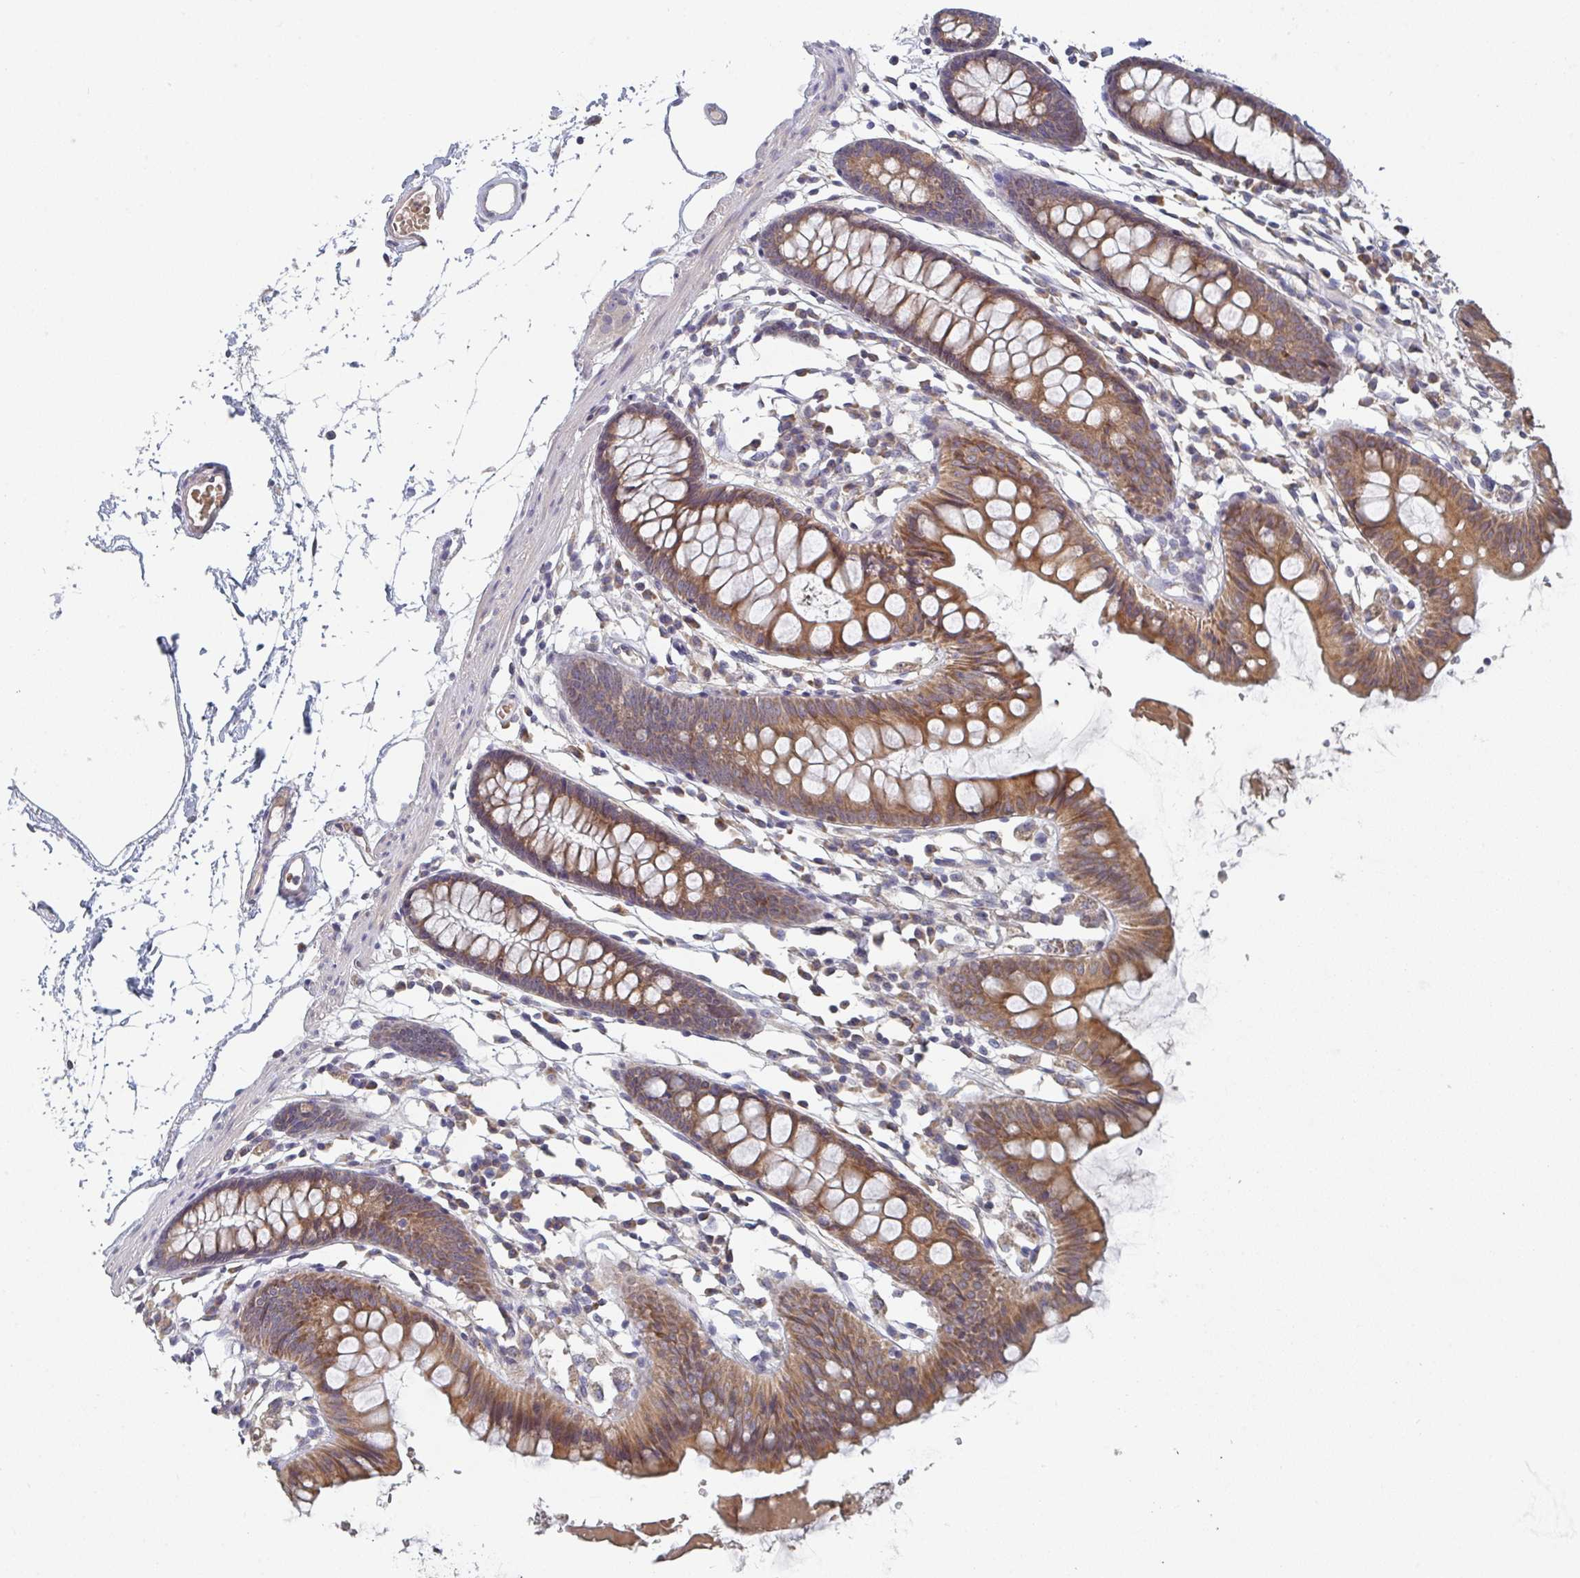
{"staining": {"intensity": "weak", "quantity": ">75%", "location": "cytoplasmic/membranous,nuclear"}, "tissue": "colon", "cell_type": "Endothelial cells", "image_type": "normal", "snomed": [{"axis": "morphology", "description": "Normal tissue, NOS"}, {"axis": "topography", "description": "Colon"}], "caption": "Immunohistochemical staining of benign colon reveals low levels of weak cytoplasmic/membranous,nuclear staining in about >75% of endothelial cells.", "gene": "ELOVL1", "patient": {"sex": "female", "age": 84}}